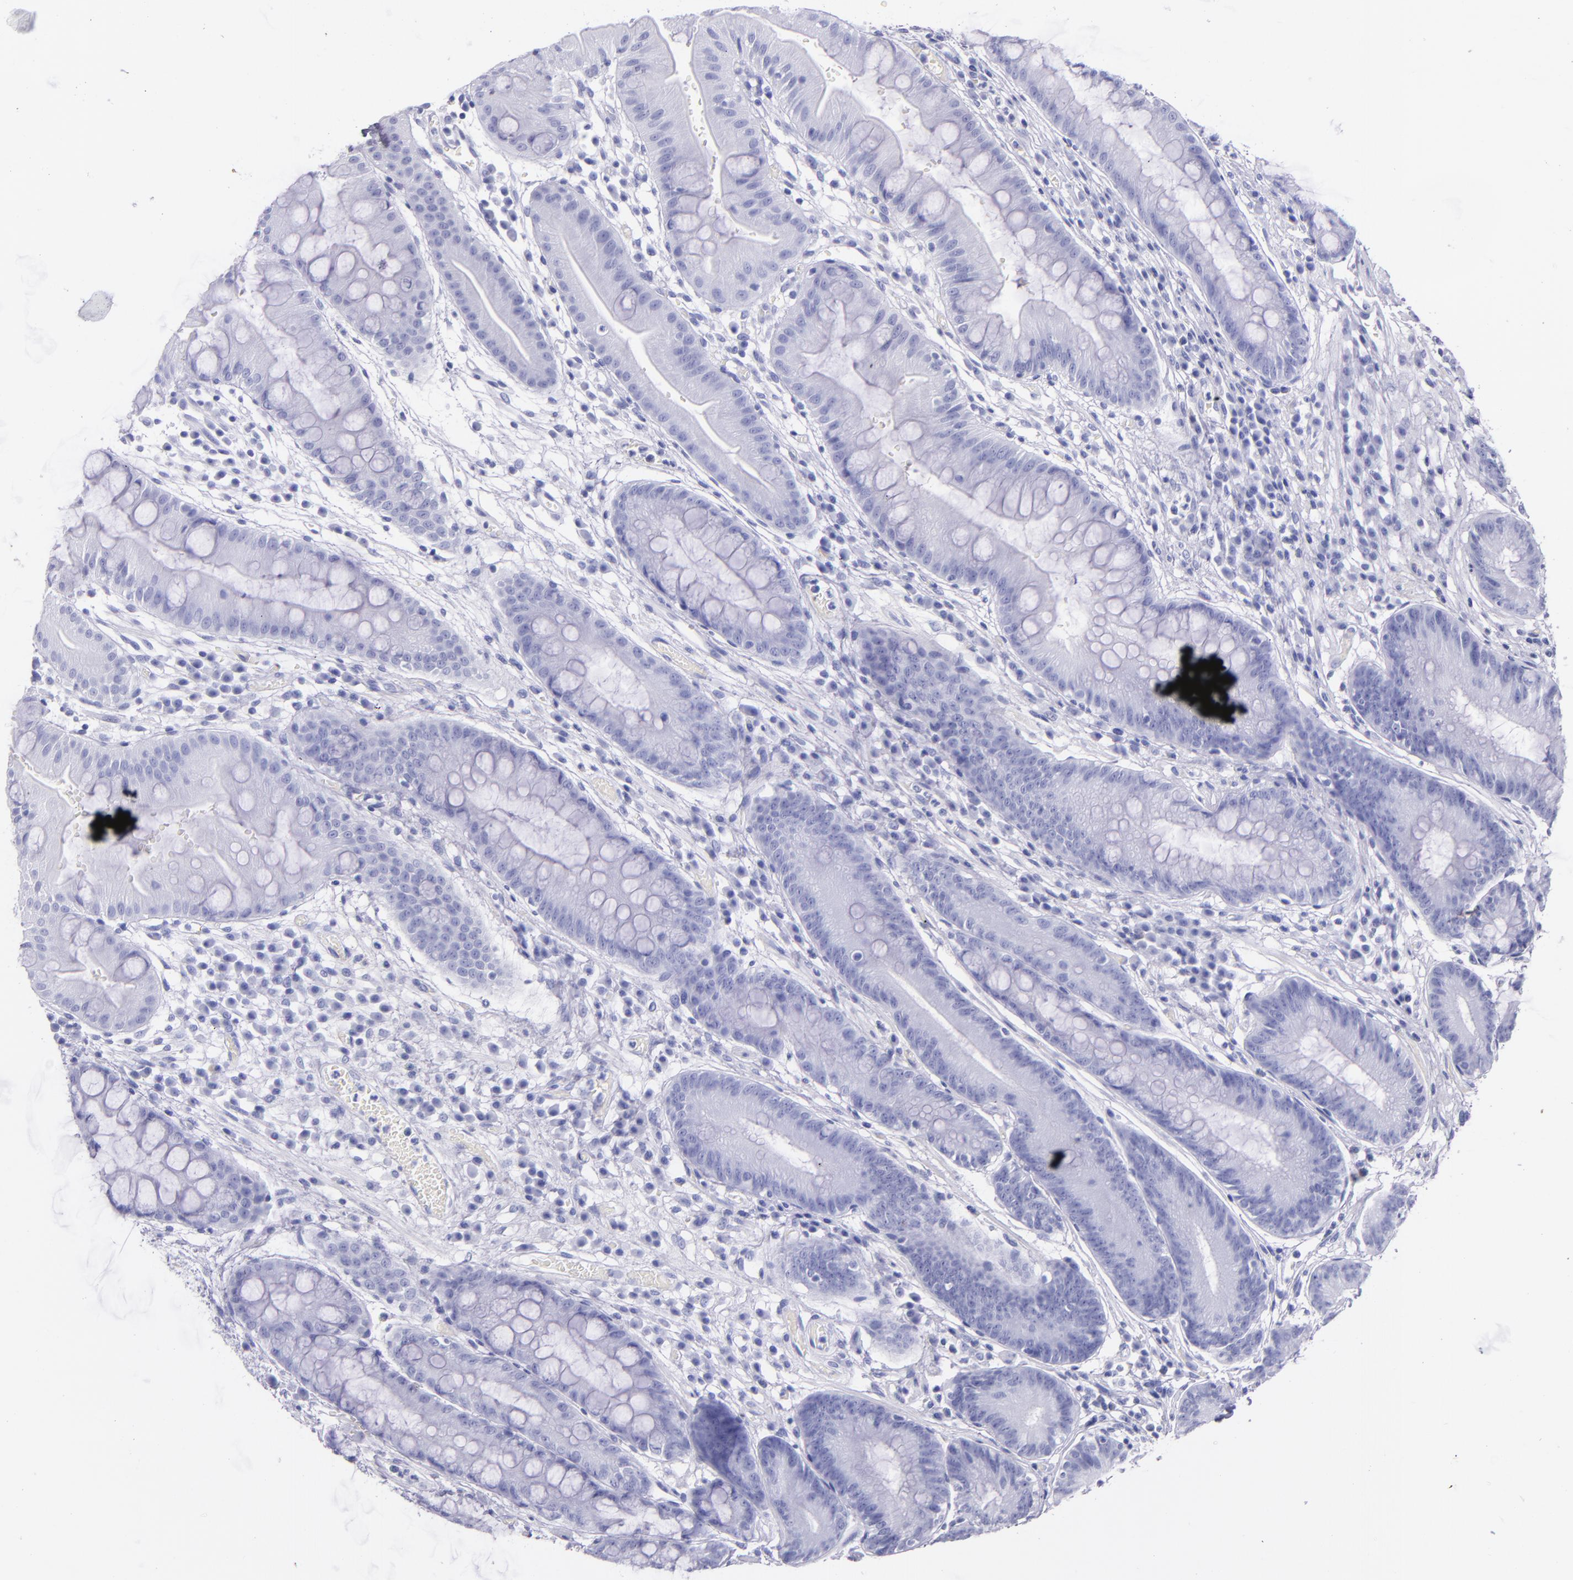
{"staining": {"intensity": "negative", "quantity": "none", "location": "none"}, "tissue": "stomach", "cell_type": "Glandular cells", "image_type": "normal", "snomed": [{"axis": "morphology", "description": "Normal tissue, NOS"}, {"axis": "morphology", "description": "Inflammation, NOS"}, {"axis": "topography", "description": "Stomach, lower"}], "caption": "Immunohistochemical staining of unremarkable stomach displays no significant positivity in glandular cells.", "gene": "SFTPB", "patient": {"sex": "male", "age": 59}}